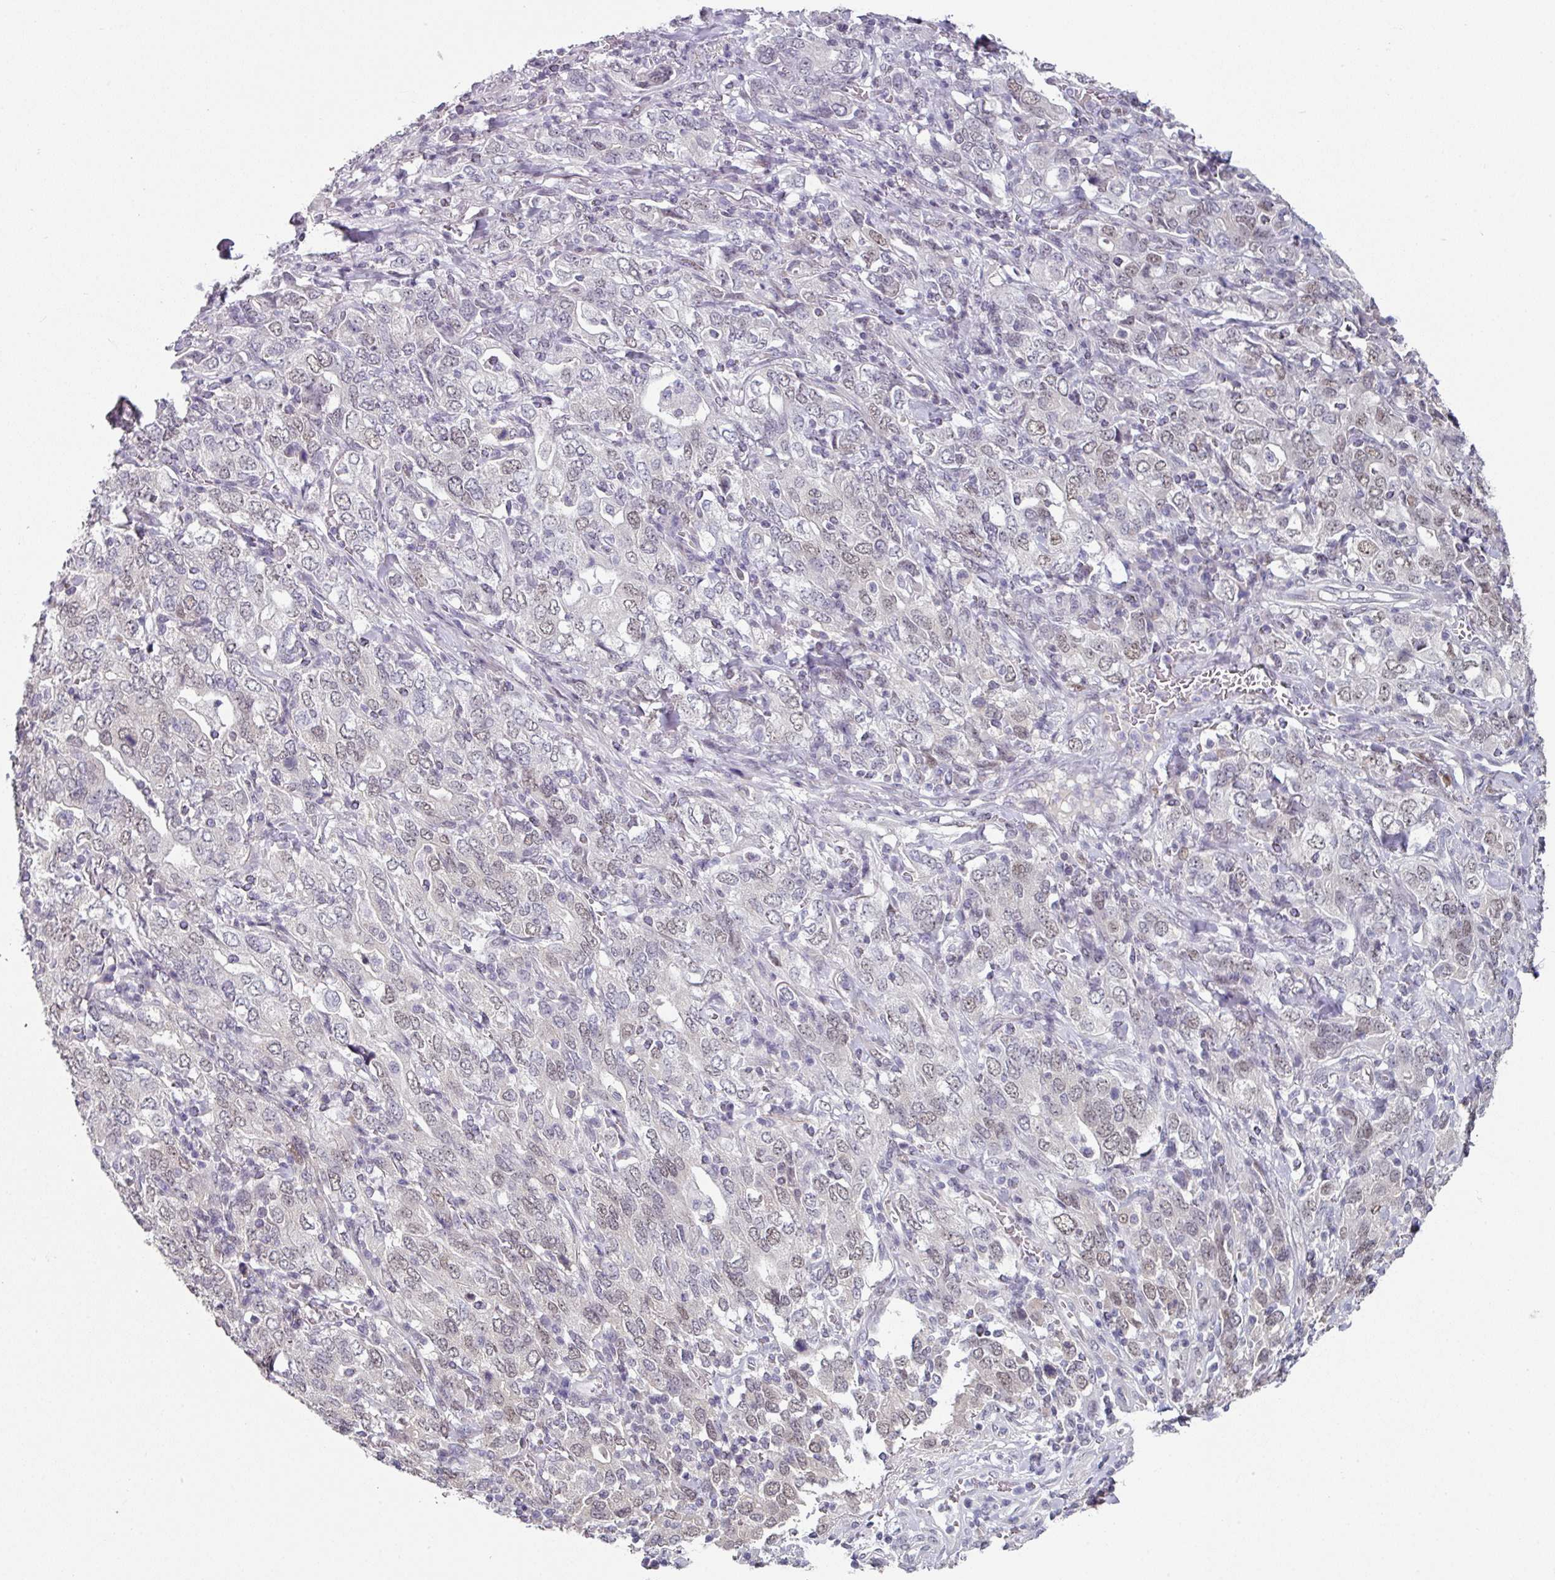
{"staining": {"intensity": "weak", "quantity": "25%-75%", "location": "nuclear"}, "tissue": "stomach cancer", "cell_type": "Tumor cells", "image_type": "cancer", "snomed": [{"axis": "morphology", "description": "Adenocarcinoma, NOS"}, {"axis": "topography", "description": "Stomach, upper"}, {"axis": "topography", "description": "Stomach"}], "caption": "DAB (3,3'-diaminobenzidine) immunohistochemical staining of adenocarcinoma (stomach) demonstrates weak nuclear protein positivity in approximately 25%-75% of tumor cells.", "gene": "ELK1", "patient": {"sex": "male", "age": 62}}